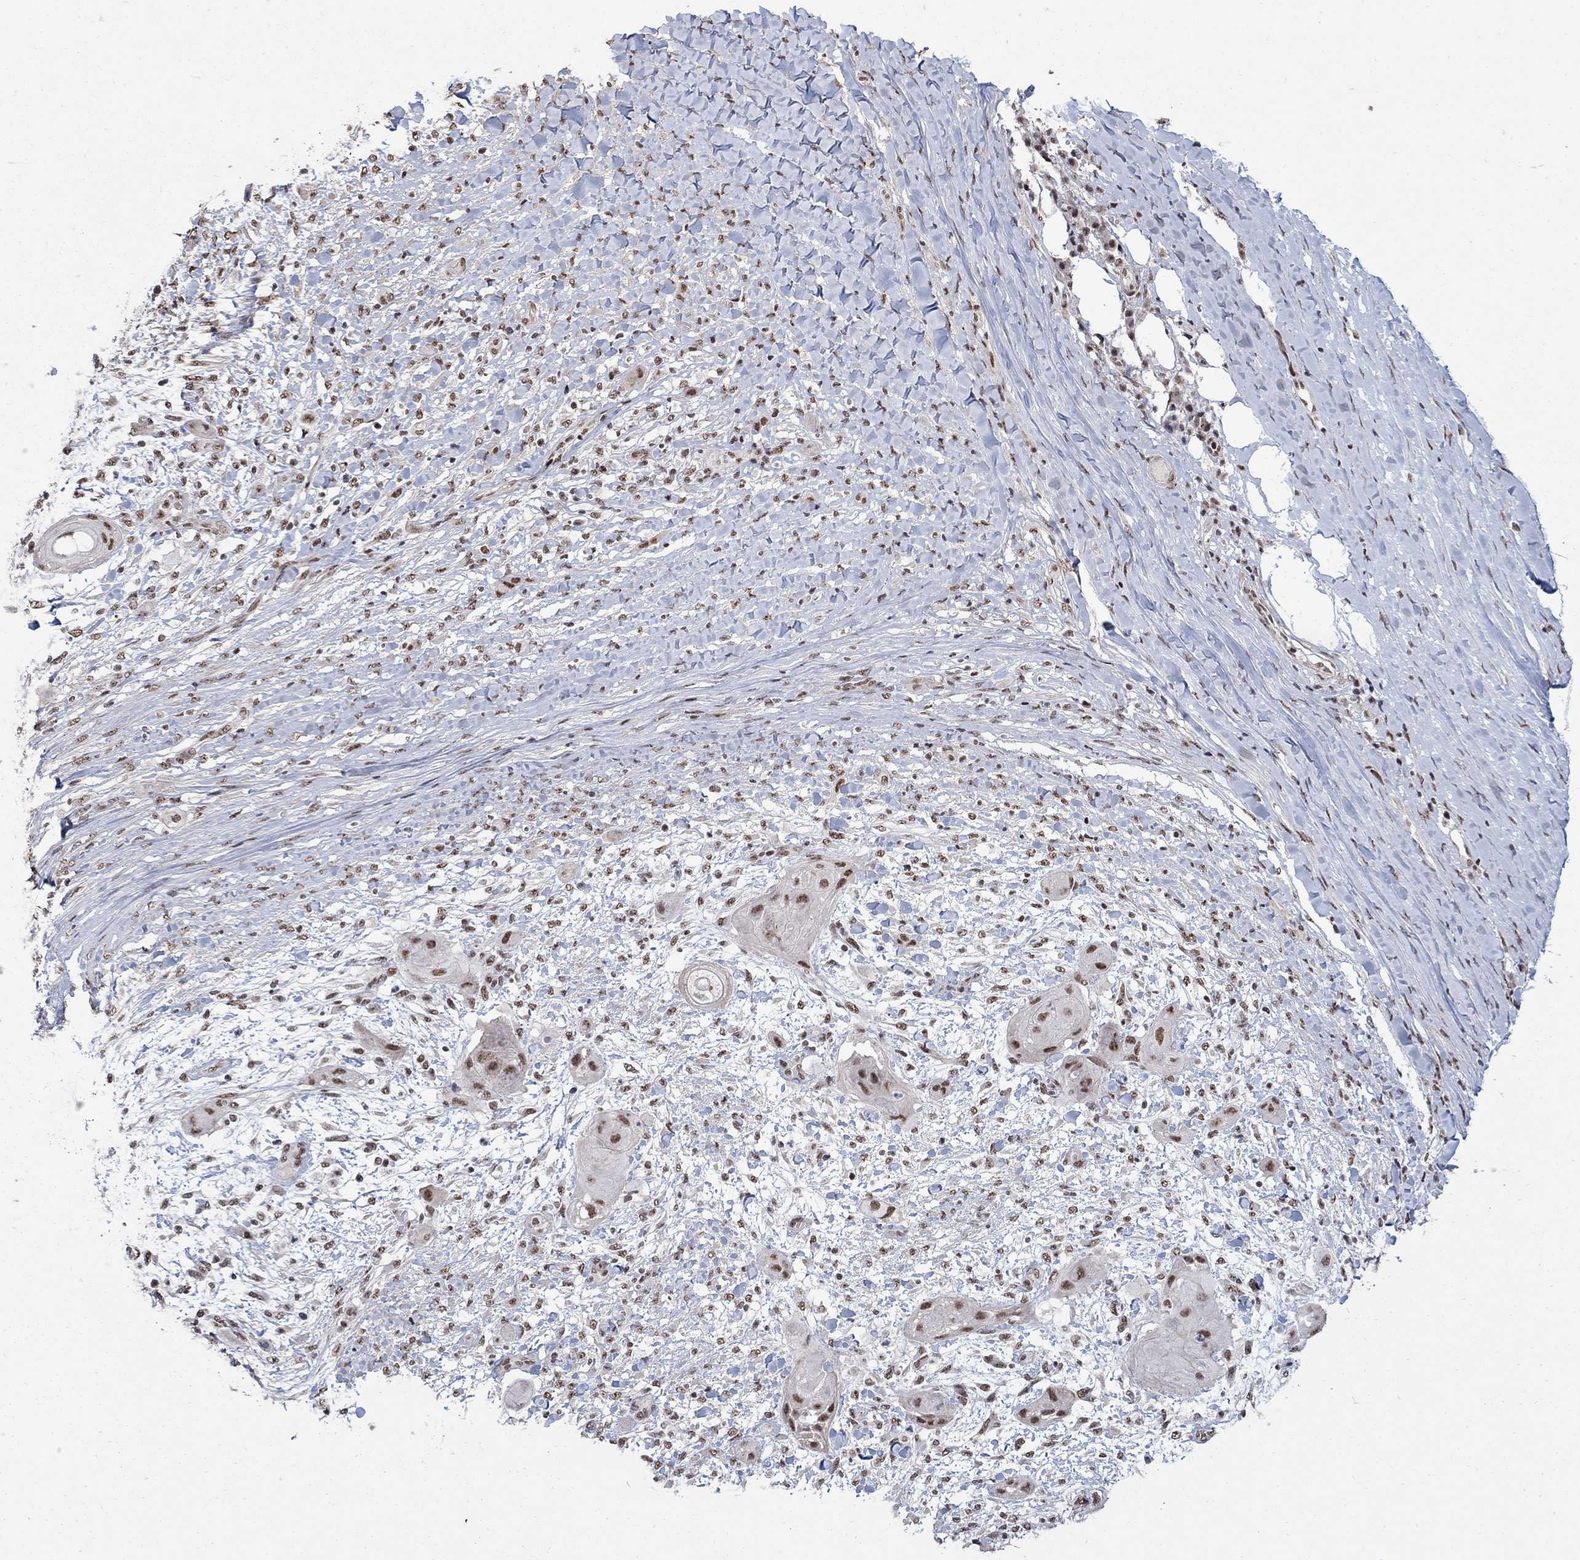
{"staining": {"intensity": "moderate", "quantity": ">75%", "location": "nuclear"}, "tissue": "skin cancer", "cell_type": "Tumor cells", "image_type": "cancer", "snomed": [{"axis": "morphology", "description": "Squamous cell carcinoma, NOS"}, {"axis": "topography", "description": "Skin"}], "caption": "Skin cancer (squamous cell carcinoma) stained for a protein shows moderate nuclear positivity in tumor cells.", "gene": "PNISR", "patient": {"sex": "male", "age": 62}}